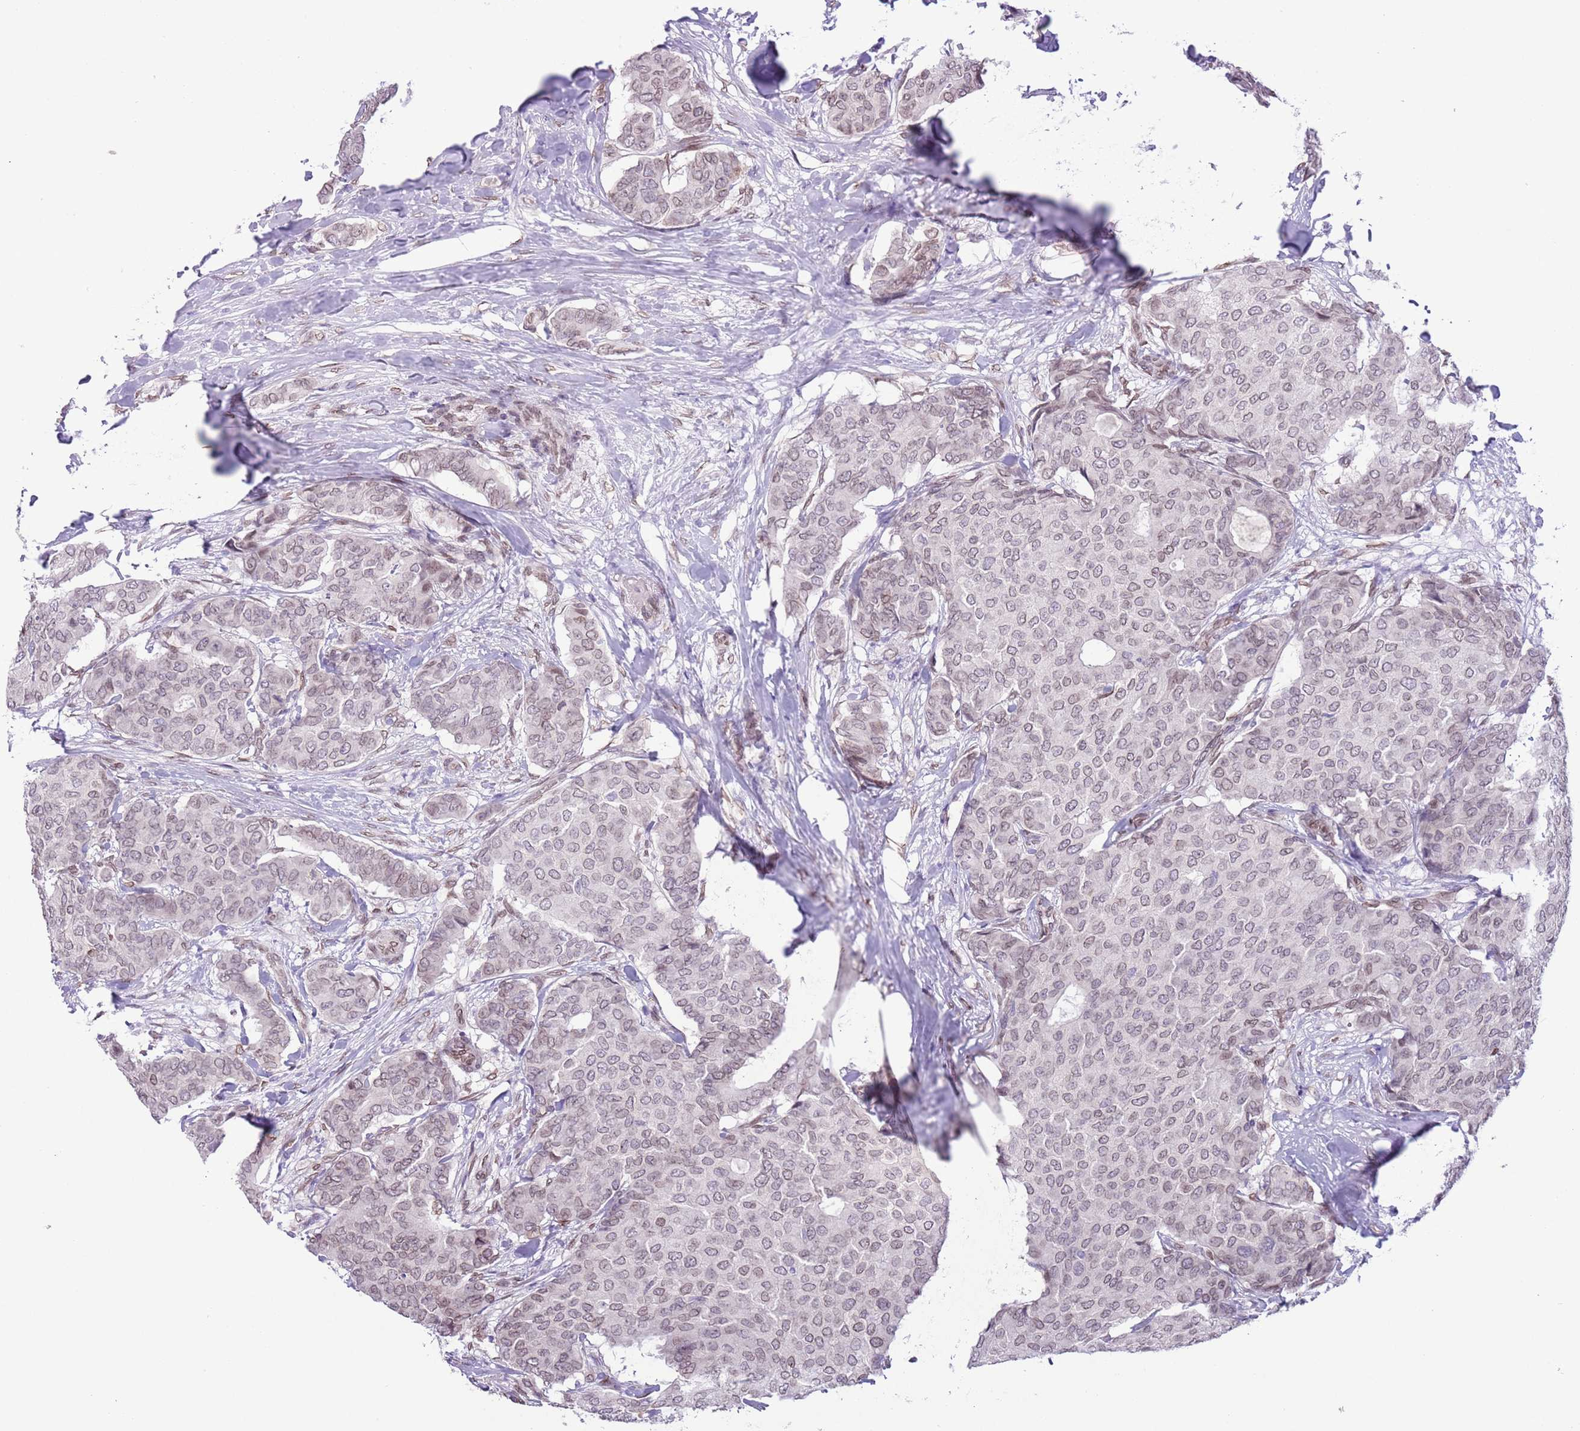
{"staining": {"intensity": "weak", "quantity": "25%-75%", "location": "cytoplasmic/membranous,nuclear"}, "tissue": "breast cancer", "cell_type": "Tumor cells", "image_type": "cancer", "snomed": [{"axis": "morphology", "description": "Duct carcinoma"}, {"axis": "topography", "description": "Breast"}], "caption": "This micrograph demonstrates breast infiltrating ductal carcinoma stained with IHC to label a protein in brown. The cytoplasmic/membranous and nuclear of tumor cells show weak positivity for the protein. Nuclei are counter-stained blue.", "gene": "ZGLP1", "patient": {"sex": "female", "age": 75}}